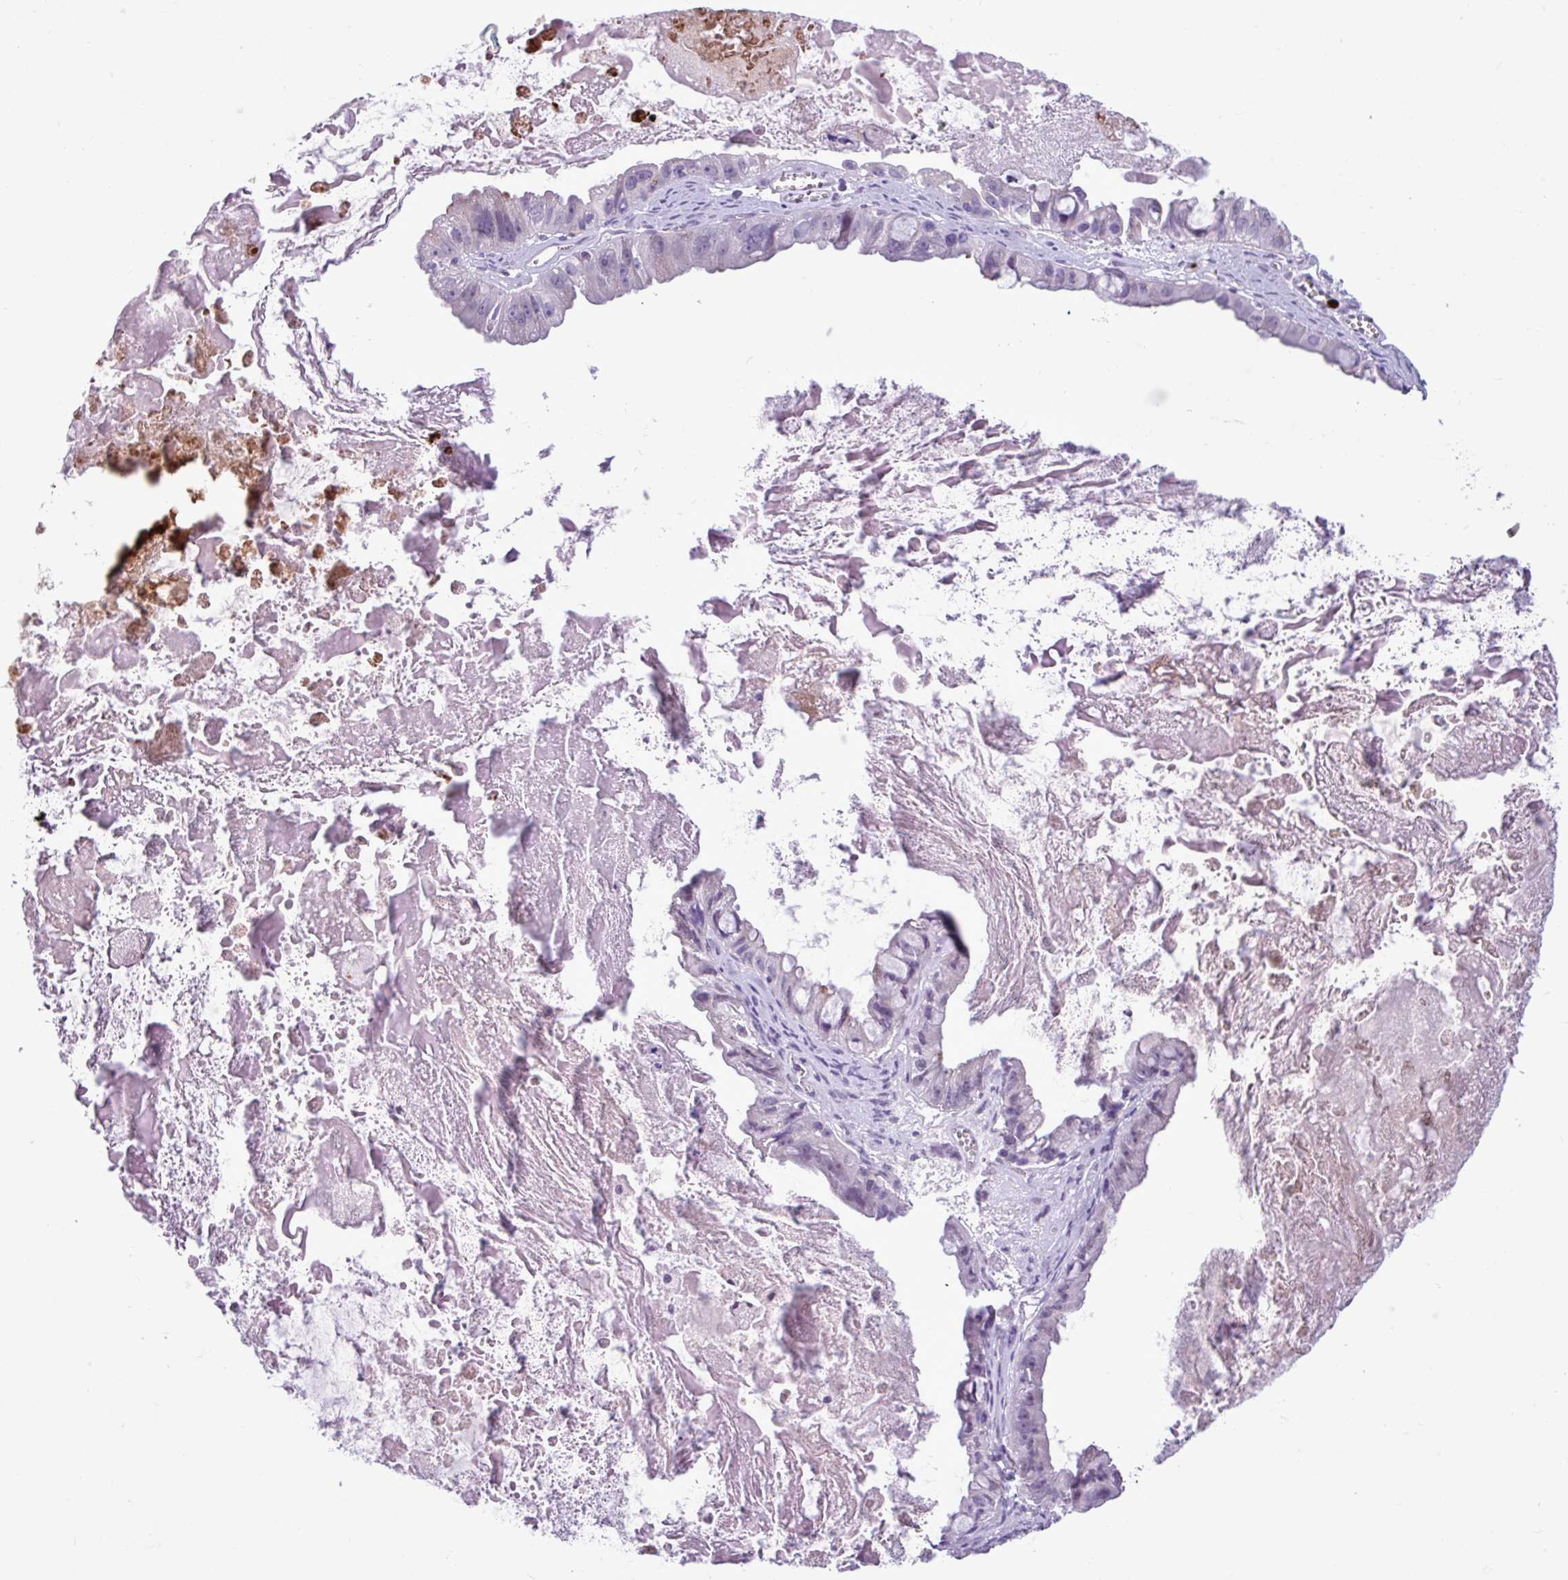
{"staining": {"intensity": "moderate", "quantity": "<25%", "location": "cytoplasmic/membranous"}, "tissue": "ovarian cancer", "cell_type": "Tumor cells", "image_type": "cancer", "snomed": [{"axis": "morphology", "description": "Cystadenocarcinoma, mucinous, NOS"}, {"axis": "topography", "description": "Ovary"}], "caption": "Moderate cytoplasmic/membranous positivity is appreciated in about <25% of tumor cells in mucinous cystadenocarcinoma (ovarian).", "gene": "TMEM178A", "patient": {"sex": "female", "age": 61}}